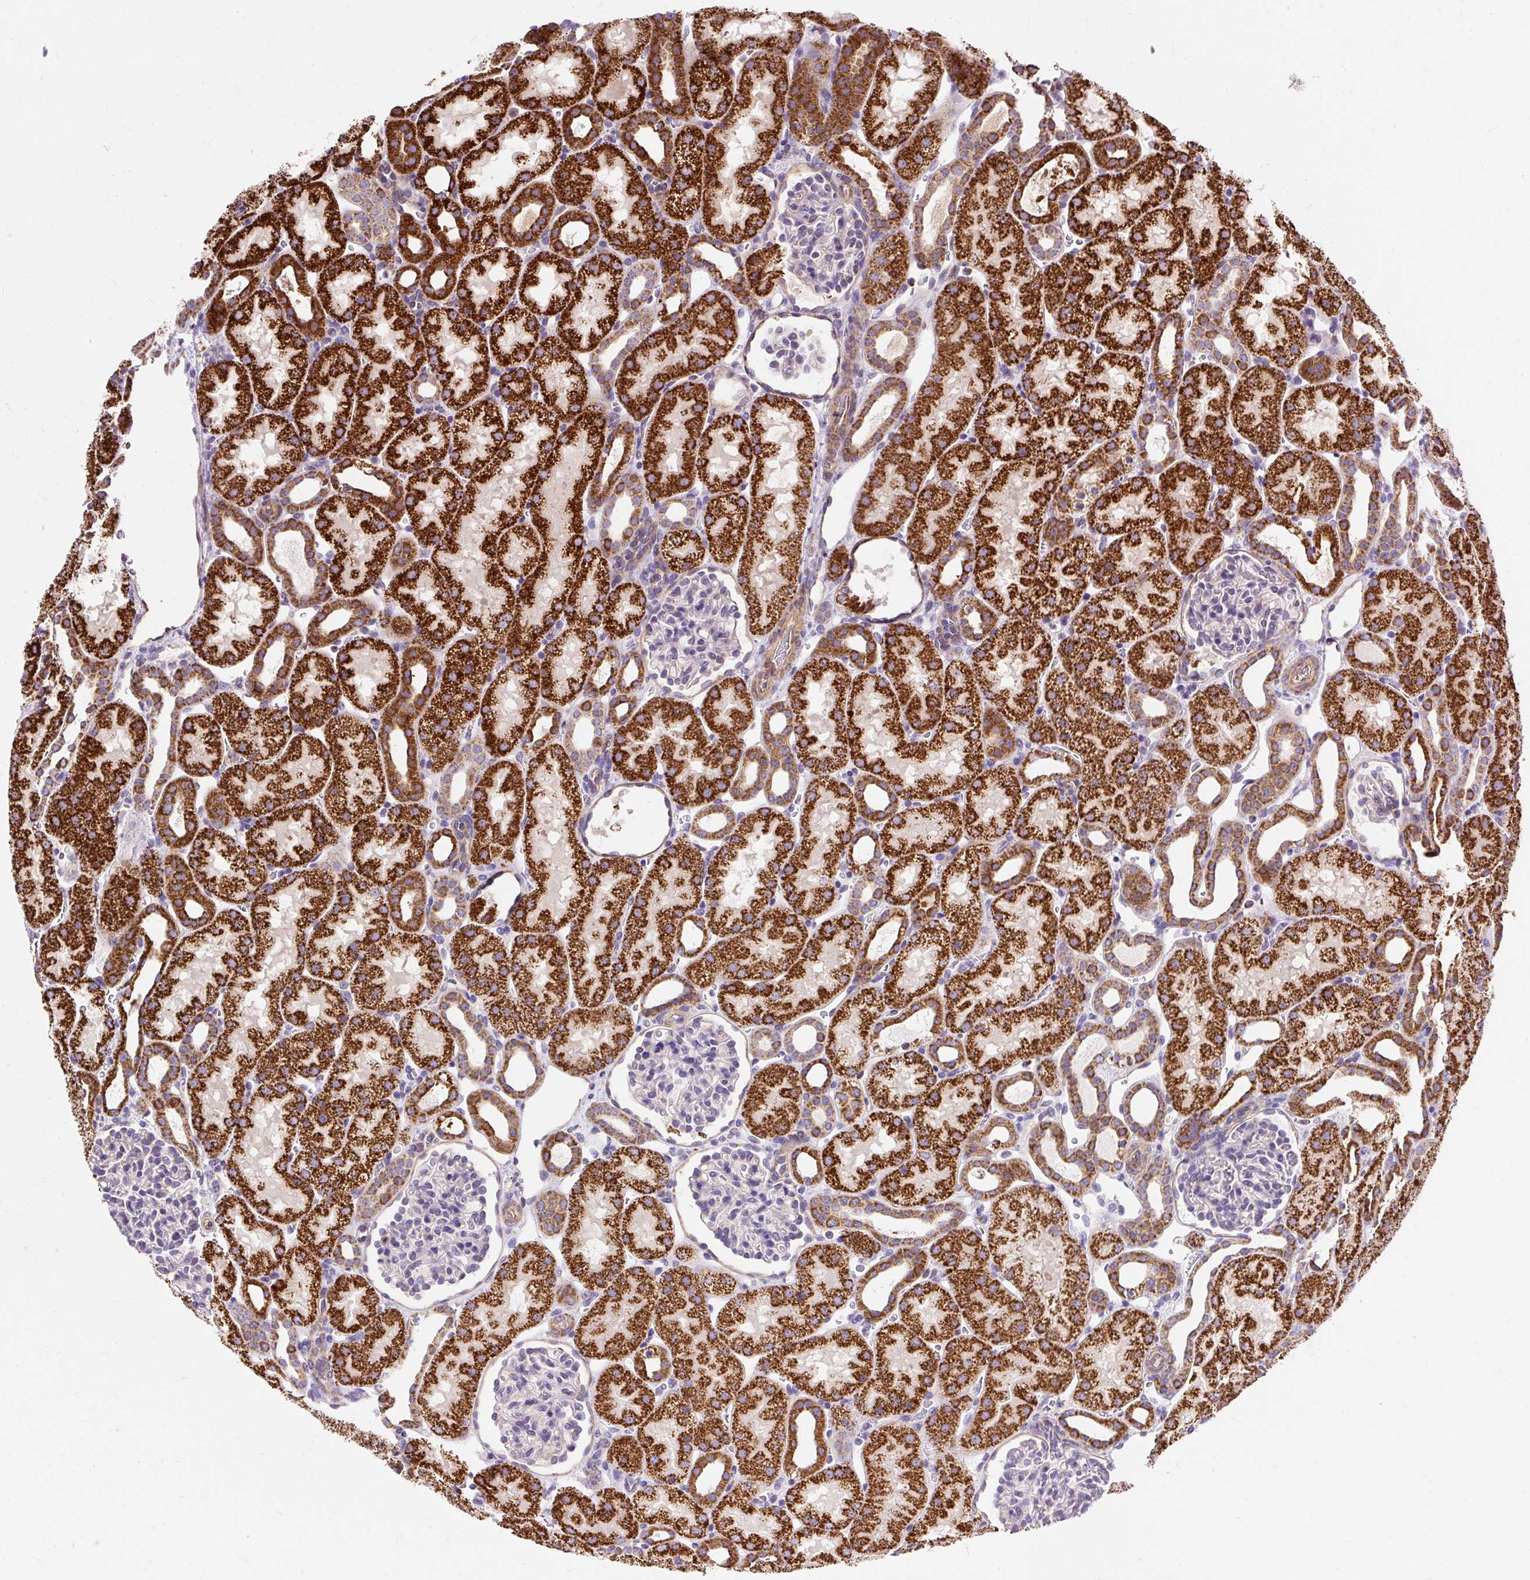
{"staining": {"intensity": "negative", "quantity": "none", "location": "none"}, "tissue": "kidney", "cell_type": "Cells in glomeruli", "image_type": "normal", "snomed": [{"axis": "morphology", "description": "Normal tissue, NOS"}, {"axis": "topography", "description": "Kidney"}], "caption": "Human kidney stained for a protein using IHC shows no staining in cells in glomeruli.", "gene": "CEP290", "patient": {"sex": "male", "age": 2}}